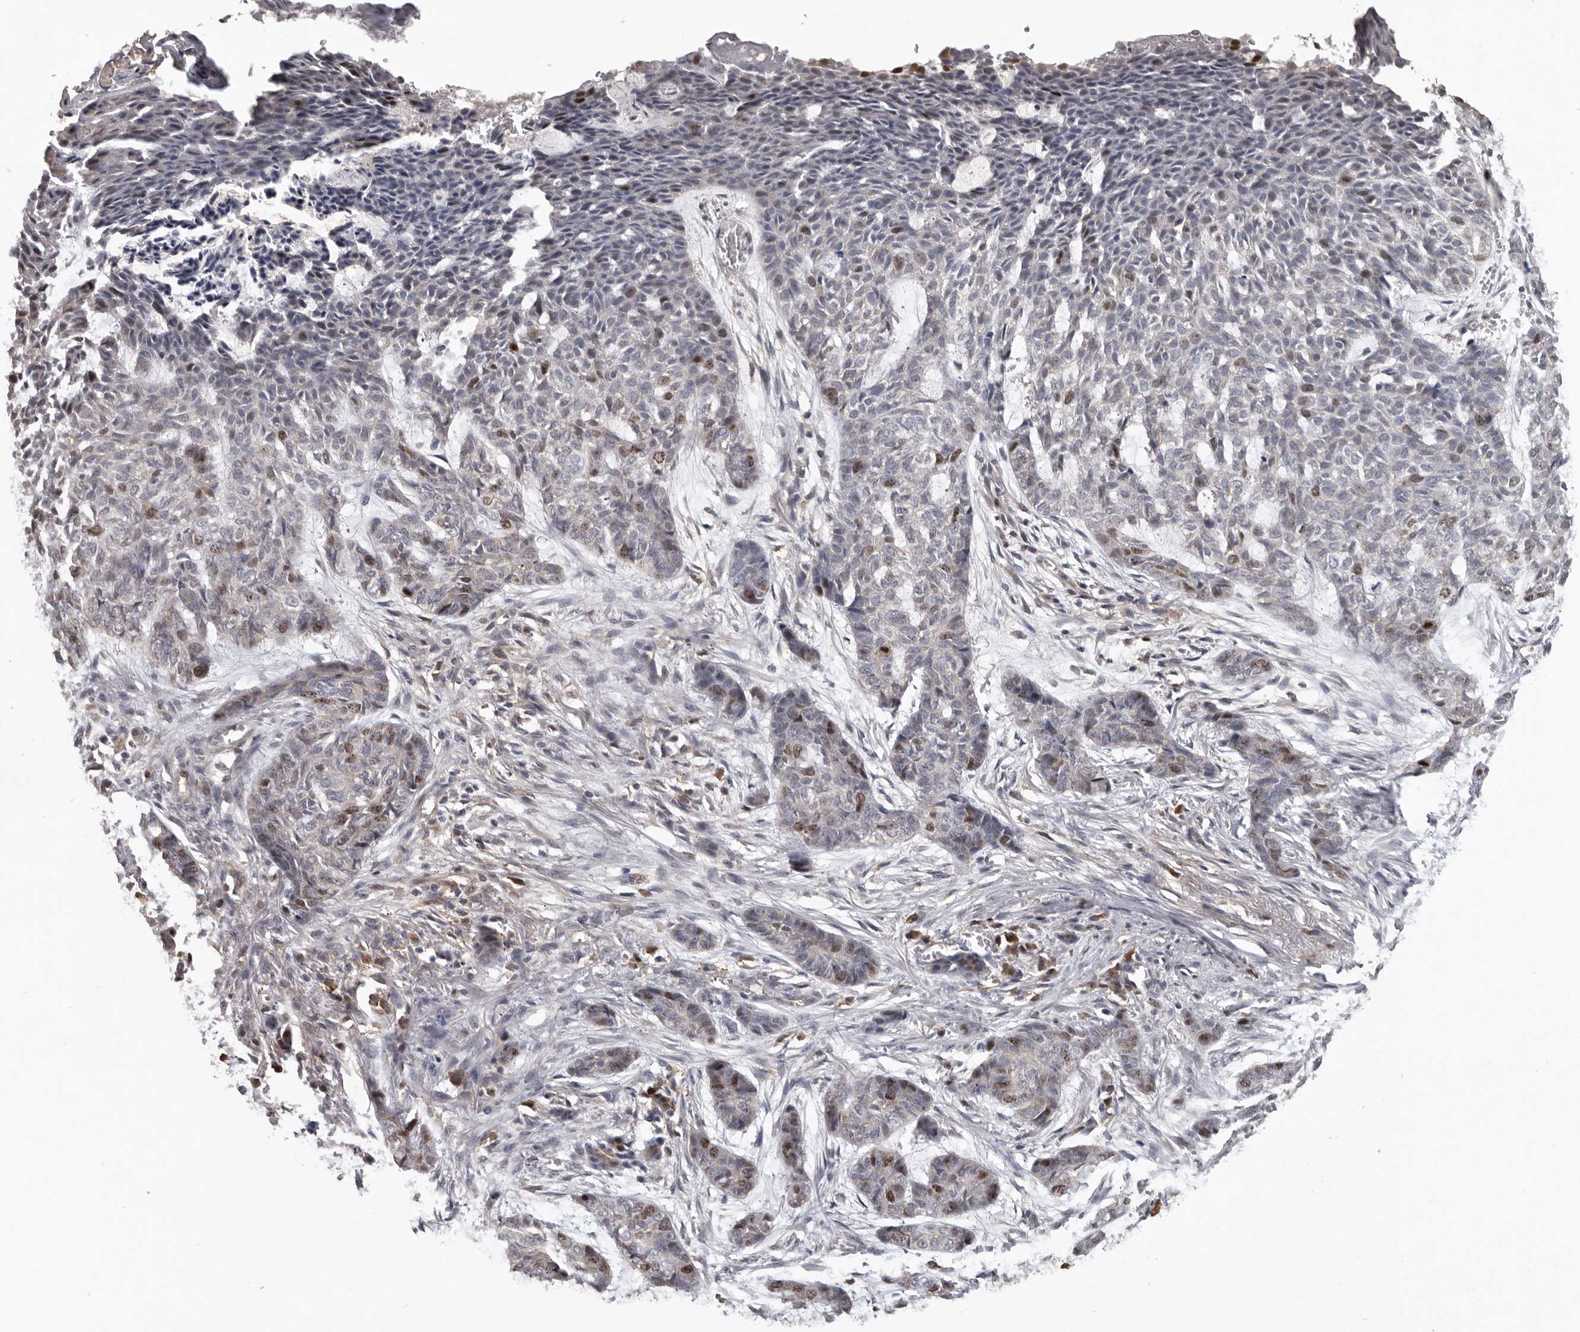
{"staining": {"intensity": "moderate", "quantity": "<25%", "location": "nuclear"}, "tissue": "skin cancer", "cell_type": "Tumor cells", "image_type": "cancer", "snomed": [{"axis": "morphology", "description": "Basal cell carcinoma"}, {"axis": "topography", "description": "Skin"}], "caption": "About <25% of tumor cells in skin cancer show moderate nuclear protein positivity as visualized by brown immunohistochemical staining.", "gene": "CDCA8", "patient": {"sex": "female", "age": 64}}